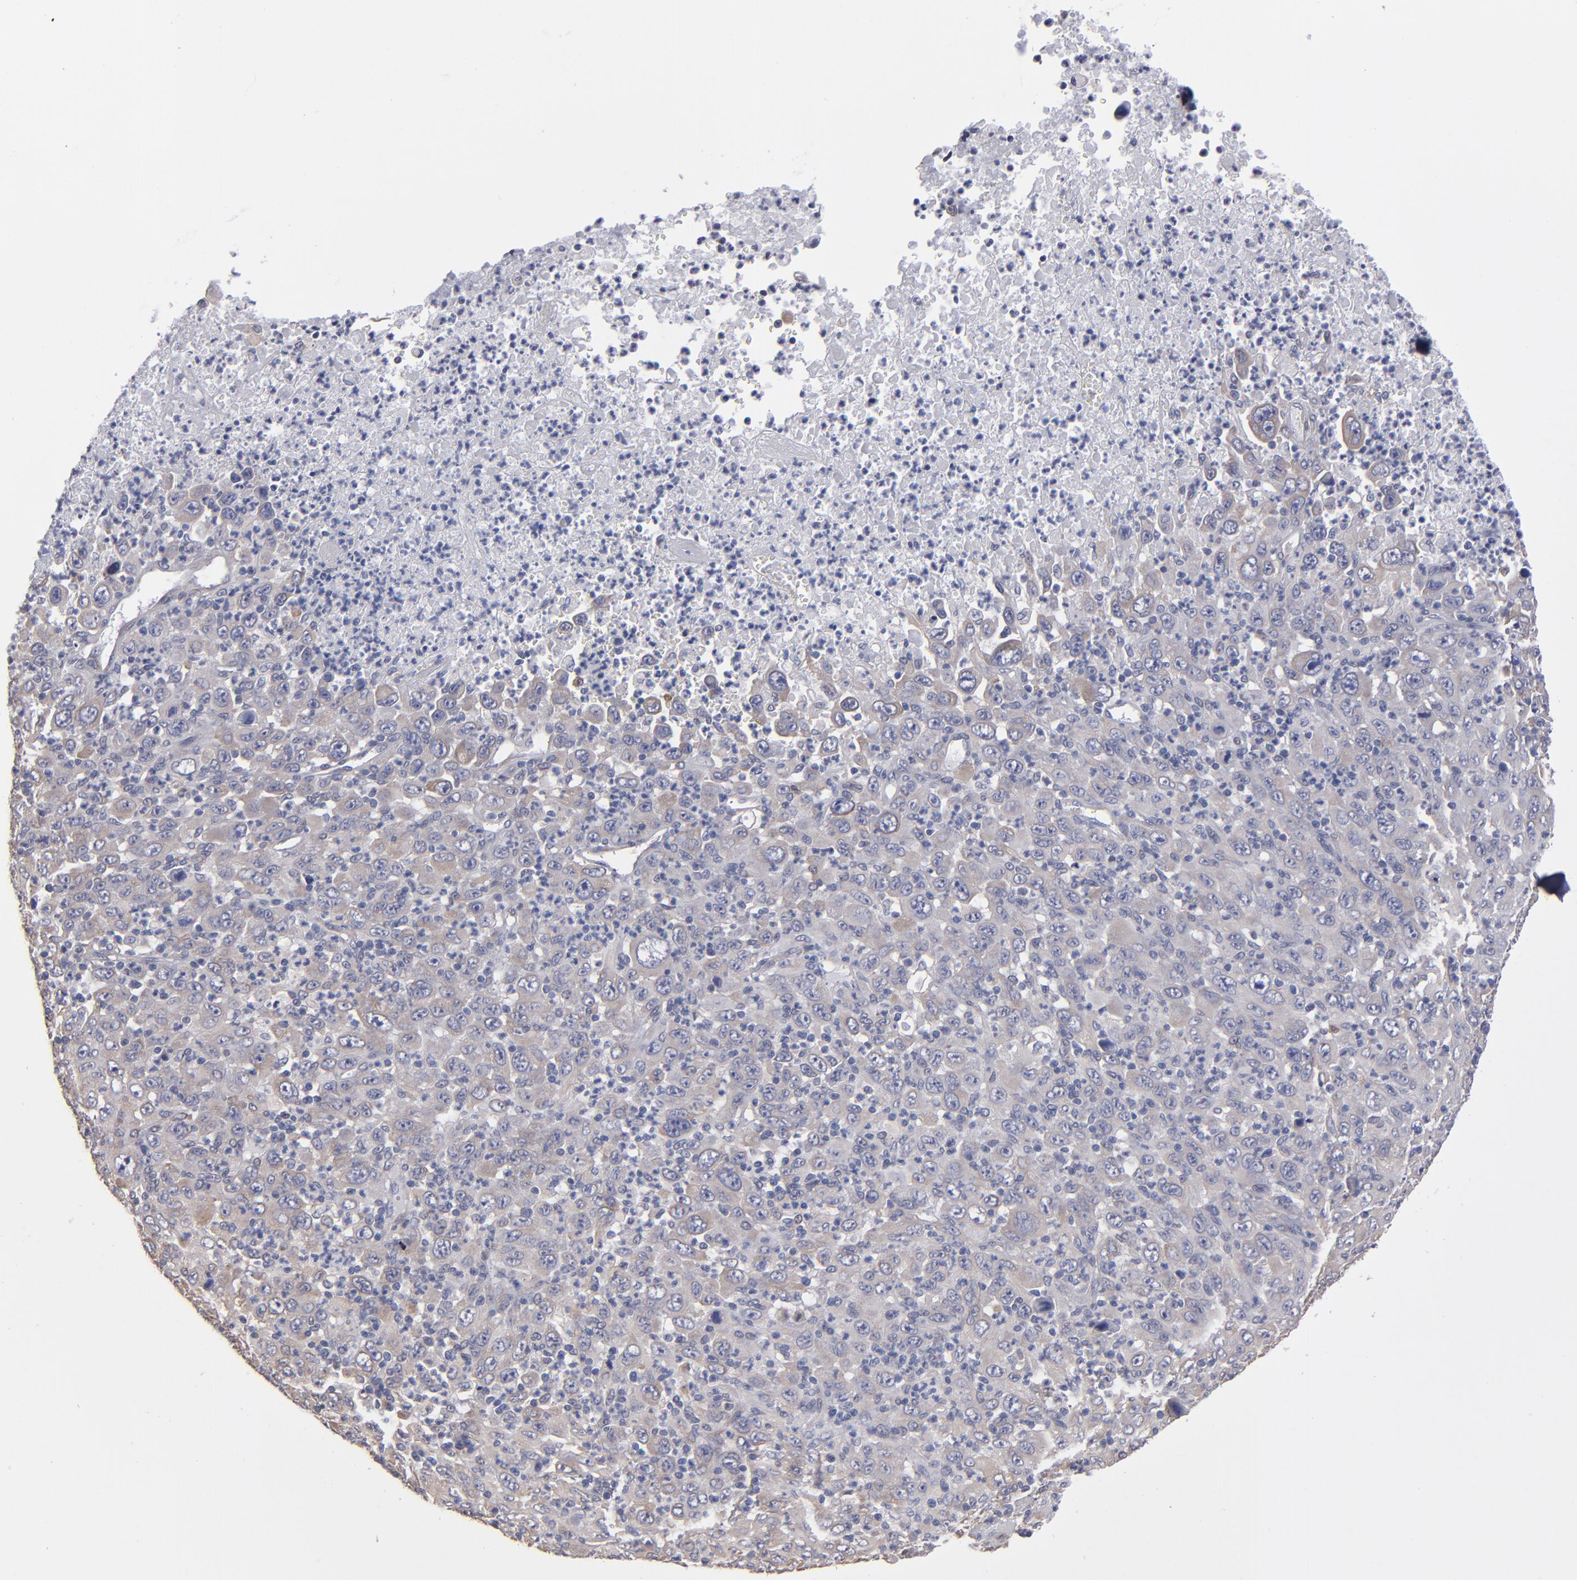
{"staining": {"intensity": "weak", "quantity": ">75%", "location": "cytoplasmic/membranous"}, "tissue": "melanoma", "cell_type": "Tumor cells", "image_type": "cancer", "snomed": [{"axis": "morphology", "description": "Malignant melanoma, Metastatic site"}, {"axis": "topography", "description": "Skin"}], "caption": "Protein expression analysis of melanoma displays weak cytoplasmic/membranous staining in approximately >75% of tumor cells.", "gene": "NDRG2", "patient": {"sex": "female", "age": 56}}